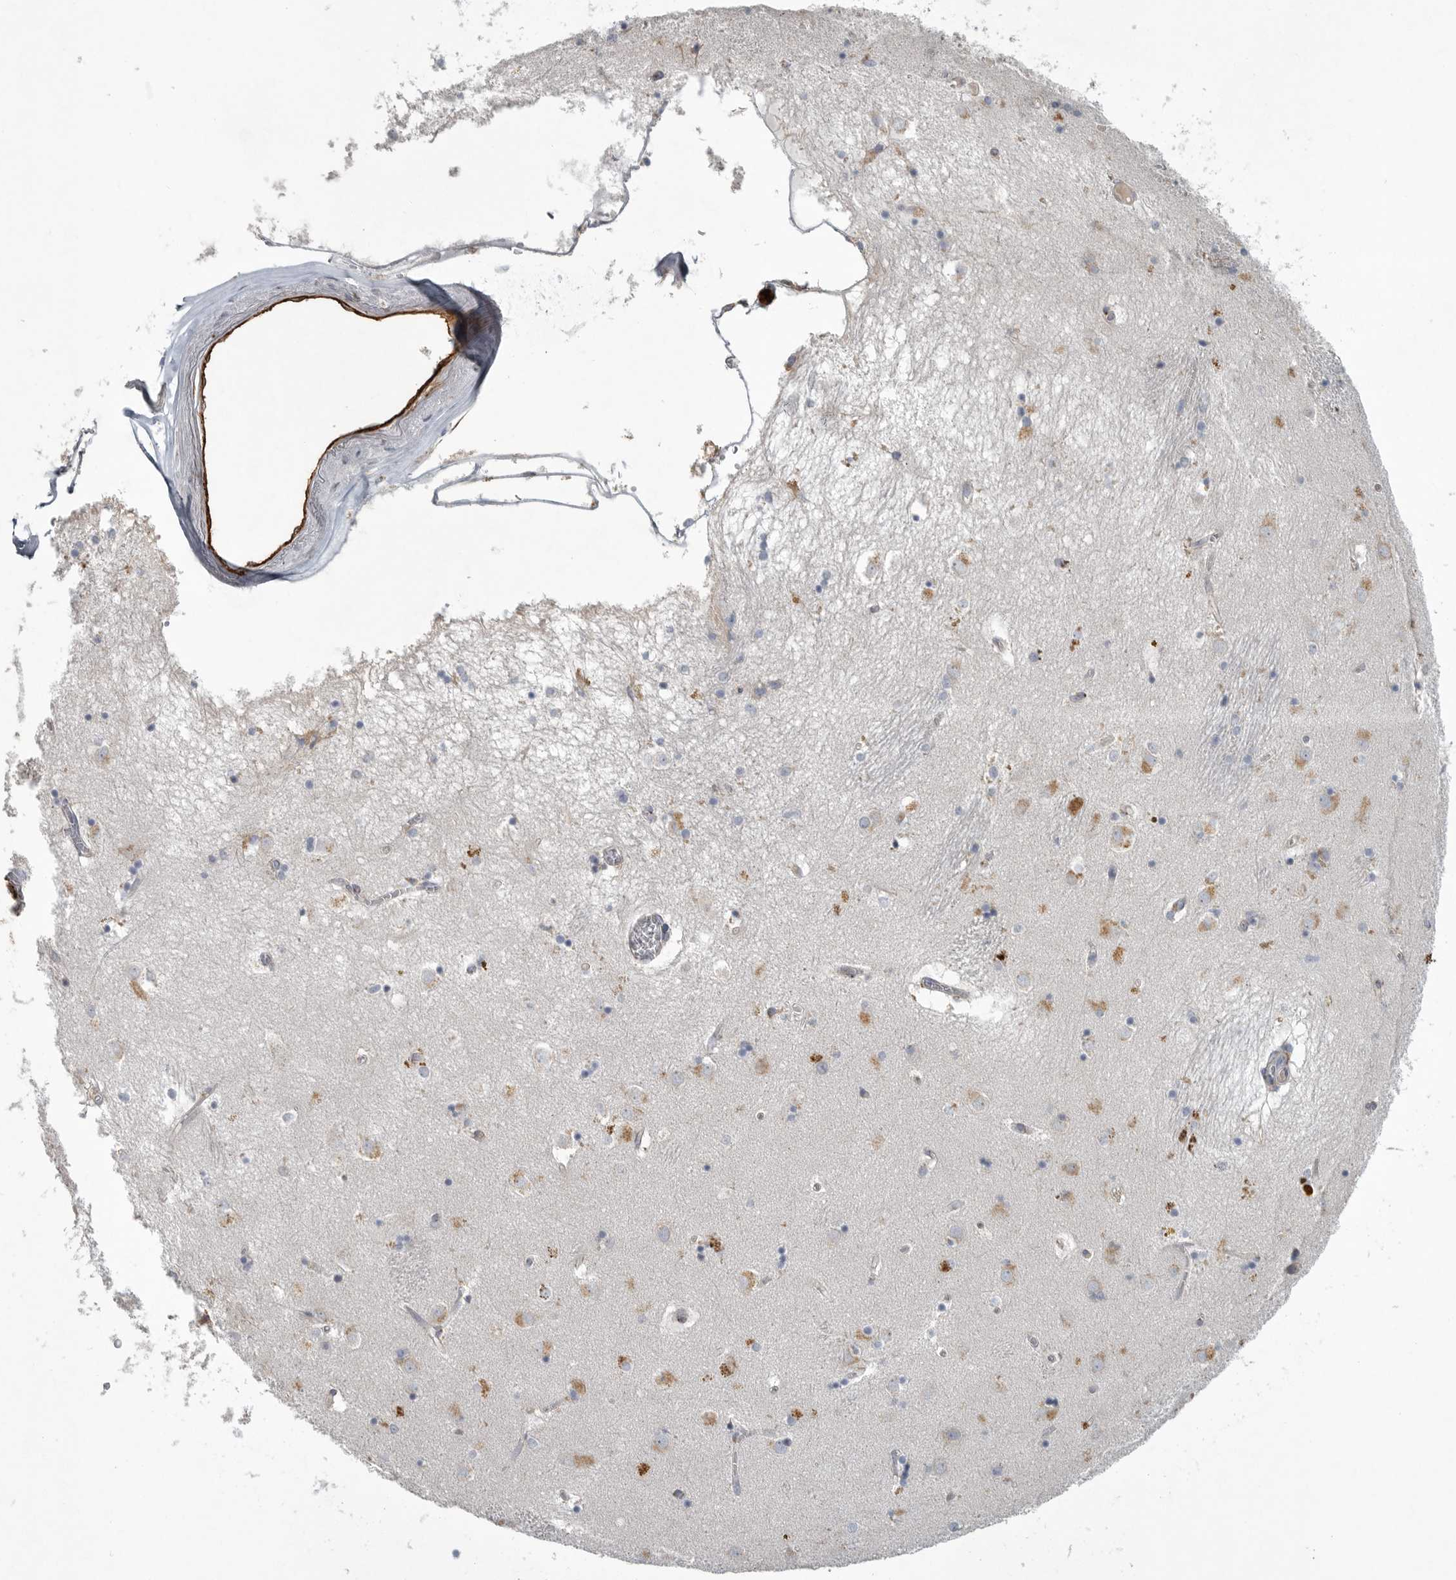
{"staining": {"intensity": "moderate", "quantity": "<25%", "location": "cytoplasmic/membranous"}, "tissue": "caudate", "cell_type": "Glial cells", "image_type": "normal", "snomed": [{"axis": "morphology", "description": "Normal tissue, NOS"}, {"axis": "topography", "description": "Lateral ventricle wall"}], "caption": "An immunohistochemistry (IHC) image of normal tissue is shown. Protein staining in brown highlights moderate cytoplasmic/membranous positivity in caudate within glial cells. Nuclei are stained in blue.", "gene": "MINPP1", "patient": {"sex": "male", "age": 70}}